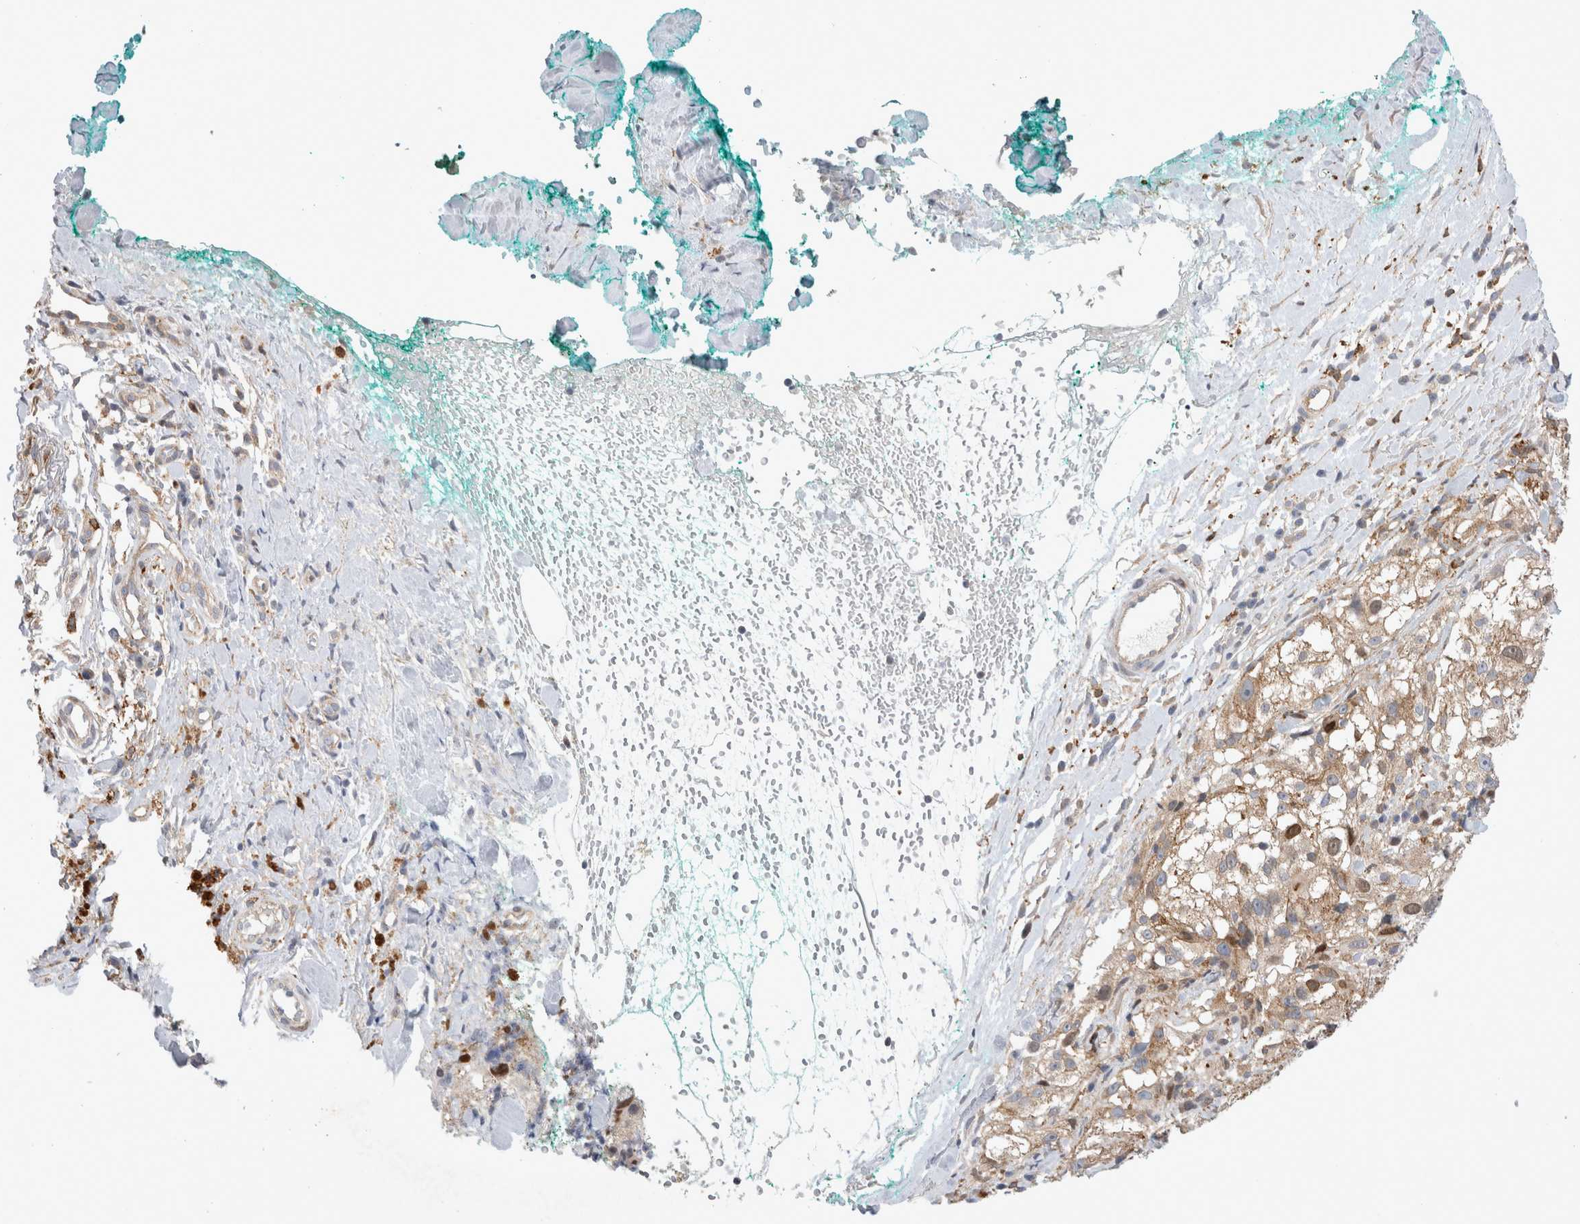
{"staining": {"intensity": "weak", "quantity": ">75%", "location": "cytoplasmic/membranous,nuclear"}, "tissue": "melanoma", "cell_type": "Tumor cells", "image_type": "cancer", "snomed": [{"axis": "morphology", "description": "Necrosis, NOS"}, {"axis": "morphology", "description": "Malignant melanoma, NOS"}, {"axis": "topography", "description": "Skin"}], "caption": "Immunohistochemical staining of melanoma shows low levels of weak cytoplasmic/membranous and nuclear positivity in approximately >75% of tumor cells.", "gene": "CDCA7L", "patient": {"sex": "female", "age": 87}}